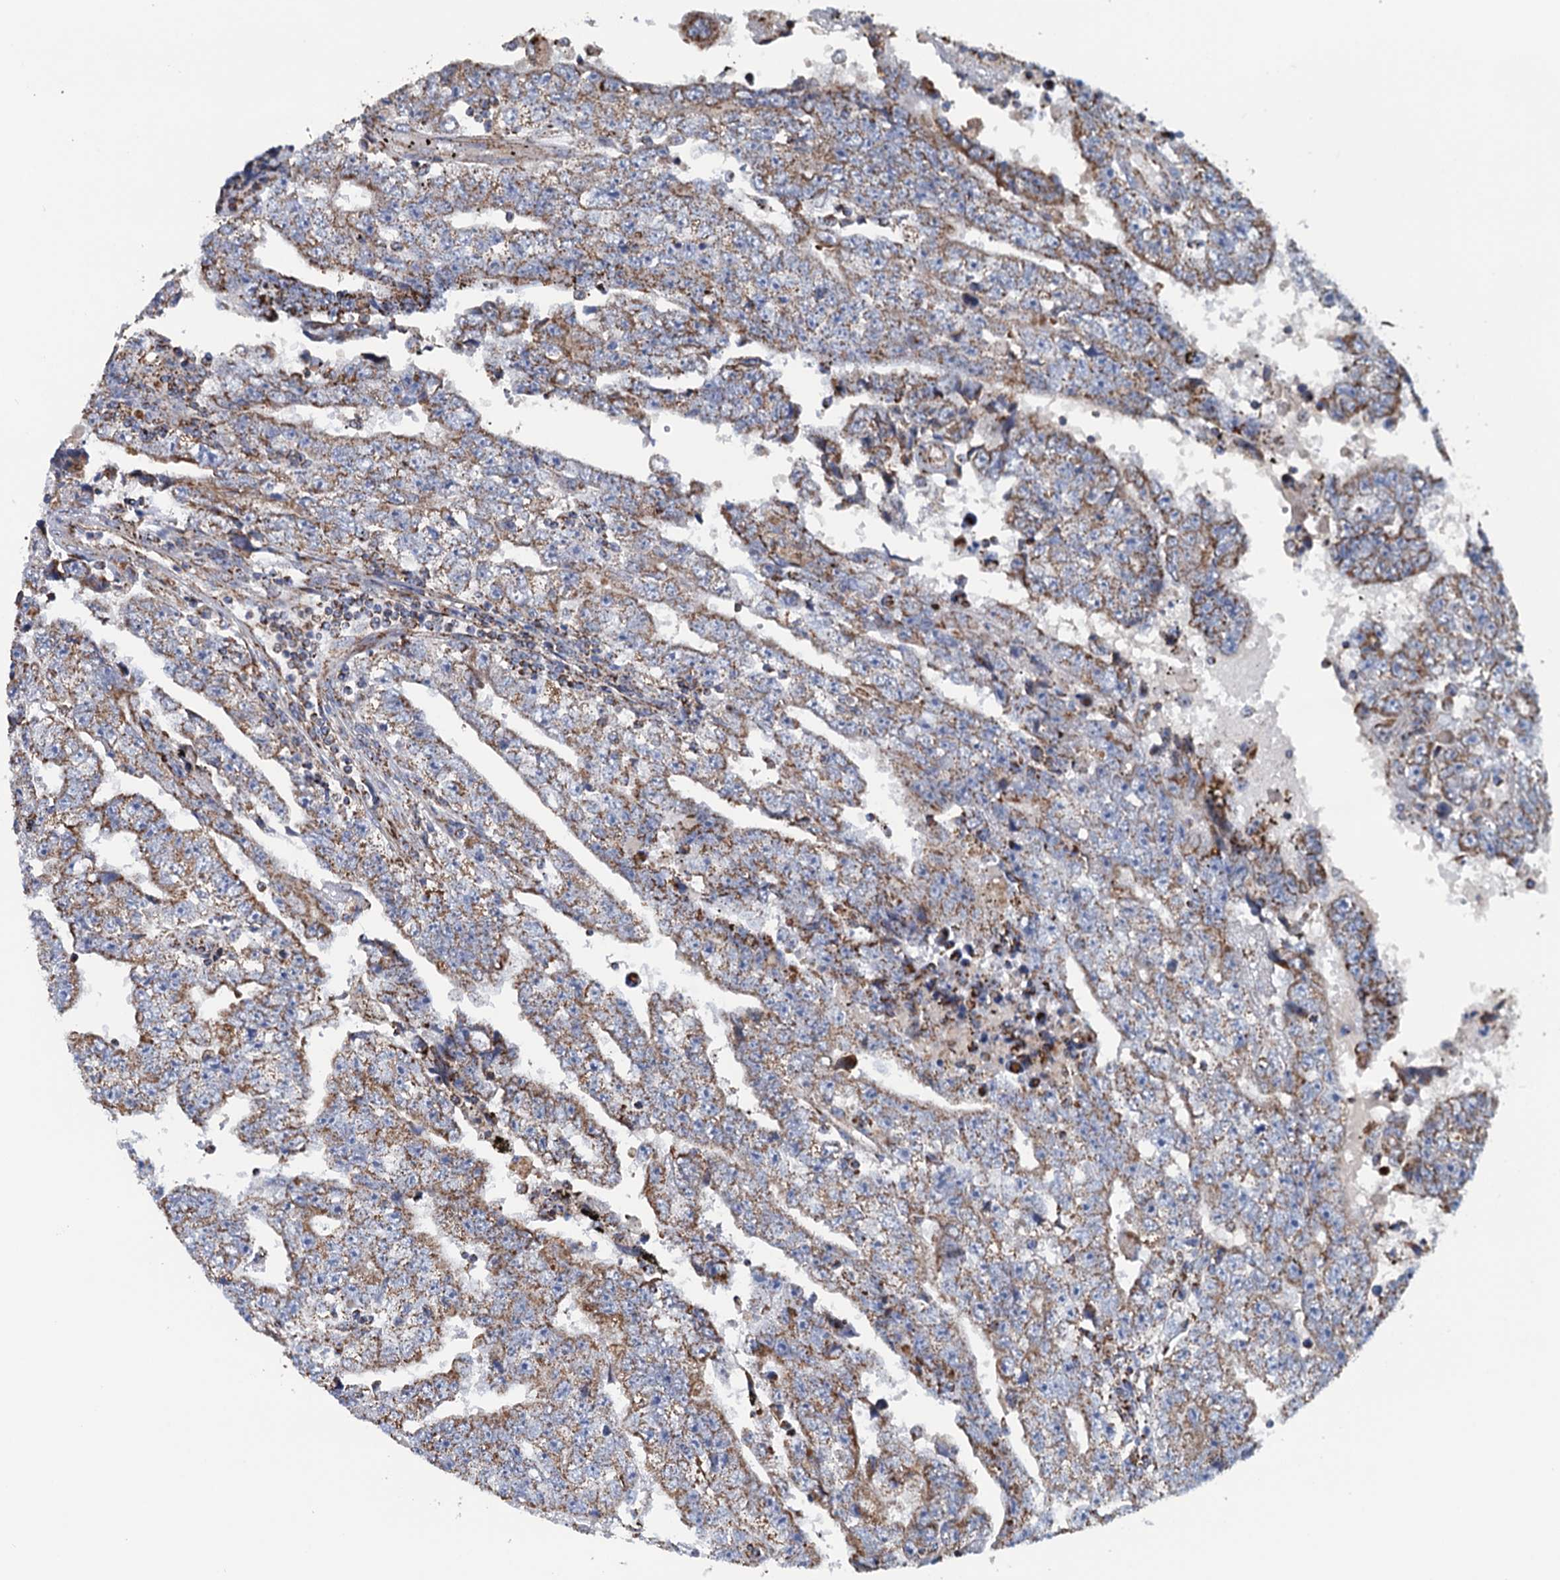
{"staining": {"intensity": "moderate", "quantity": ">75%", "location": "cytoplasmic/membranous"}, "tissue": "testis cancer", "cell_type": "Tumor cells", "image_type": "cancer", "snomed": [{"axis": "morphology", "description": "Carcinoma, Embryonal, NOS"}, {"axis": "topography", "description": "Testis"}], "caption": "Brown immunohistochemical staining in human embryonal carcinoma (testis) demonstrates moderate cytoplasmic/membranous positivity in about >75% of tumor cells.", "gene": "GTPBP3", "patient": {"sex": "male", "age": 25}}